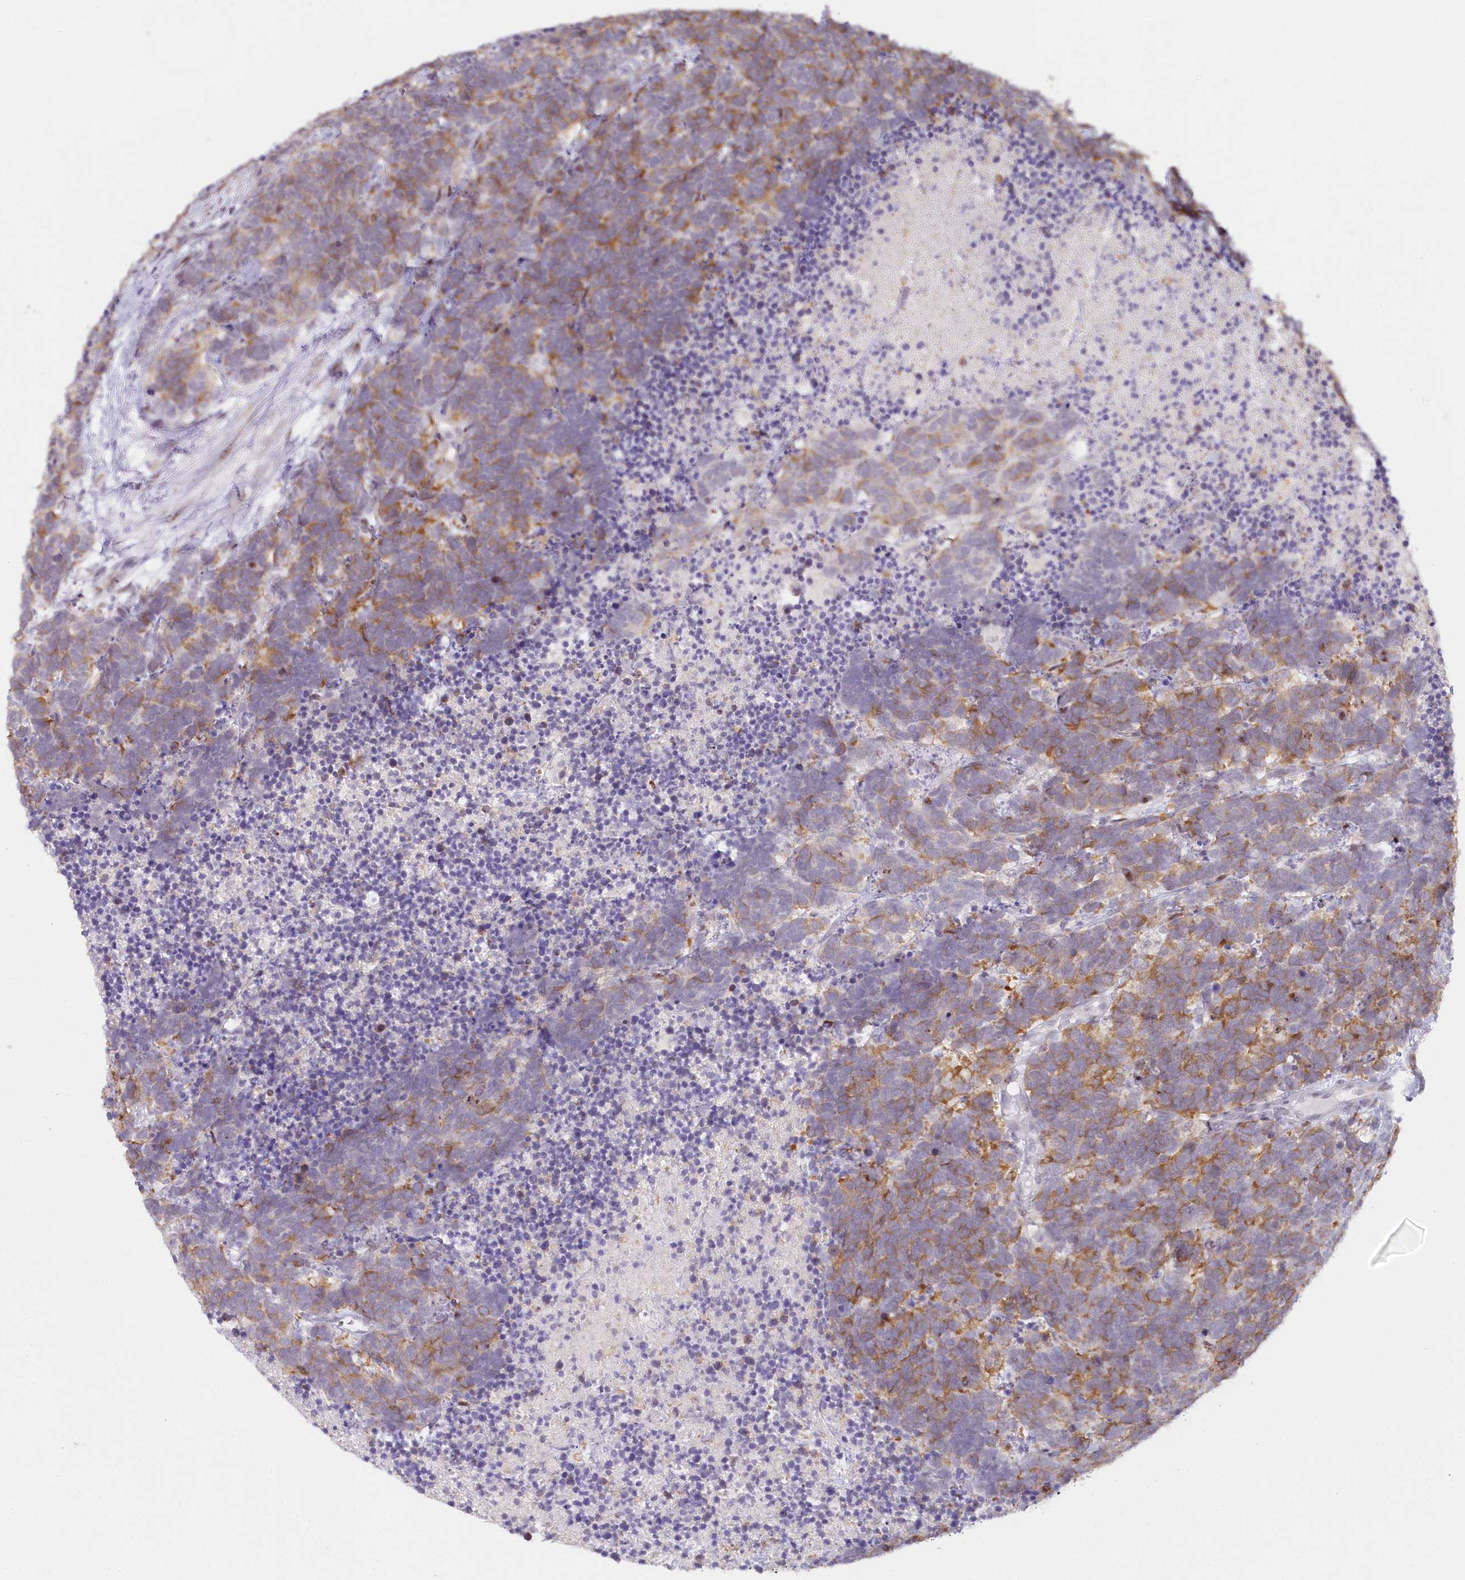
{"staining": {"intensity": "moderate", "quantity": "25%-75%", "location": "cytoplasmic/membranous"}, "tissue": "carcinoid", "cell_type": "Tumor cells", "image_type": "cancer", "snomed": [{"axis": "morphology", "description": "Carcinoma, NOS"}, {"axis": "morphology", "description": "Carcinoid, malignant, NOS"}, {"axis": "topography", "description": "Urinary bladder"}], "caption": "Human carcinoid (malignant) stained for a protein (brown) demonstrates moderate cytoplasmic/membranous positive positivity in about 25%-75% of tumor cells.", "gene": "HPD", "patient": {"sex": "male", "age": 57}}